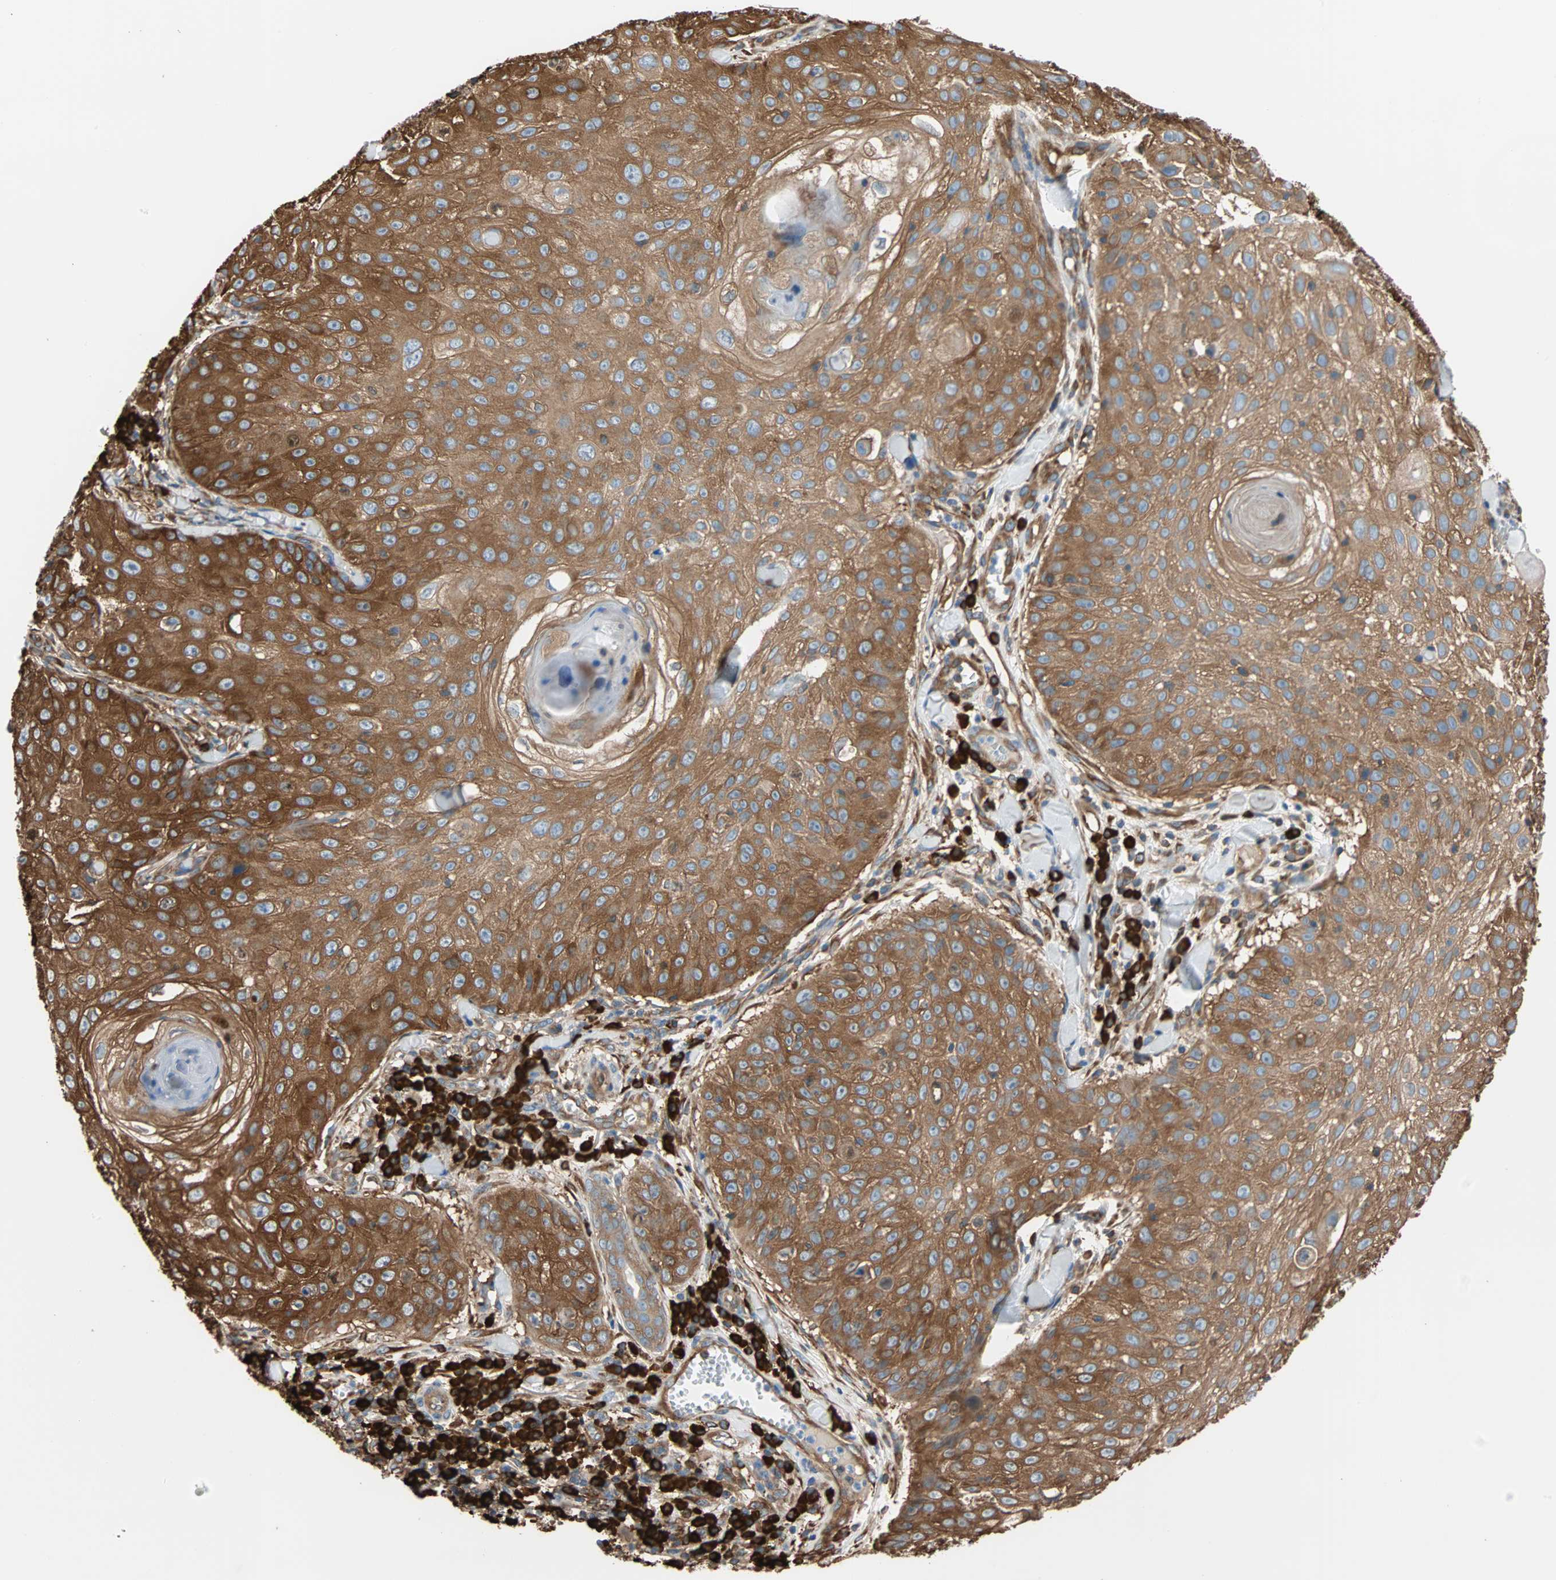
{"staining": {"intensity": "strong", "quantity": ">75%", "location": "cytoplasmic/membranous"}, "tissue": "skin cancer", "cell_type": "Tumor cells", "image_type": "cancer", "snomed": [{"axis": "morphology", "description": "Squamous cell carcinoma, NOS"}, {"axis": "topography", "description": "Skin"}], "caption": "This image displays skin cancer stained with IHC to label a protein in brown. The cytoplasmic/membranous of tumor cells show strong positivity for the protein. Nuclei are counter-stained blue.", "gene": "EEF2", "patient": {"sex": "male", "age": 86}}